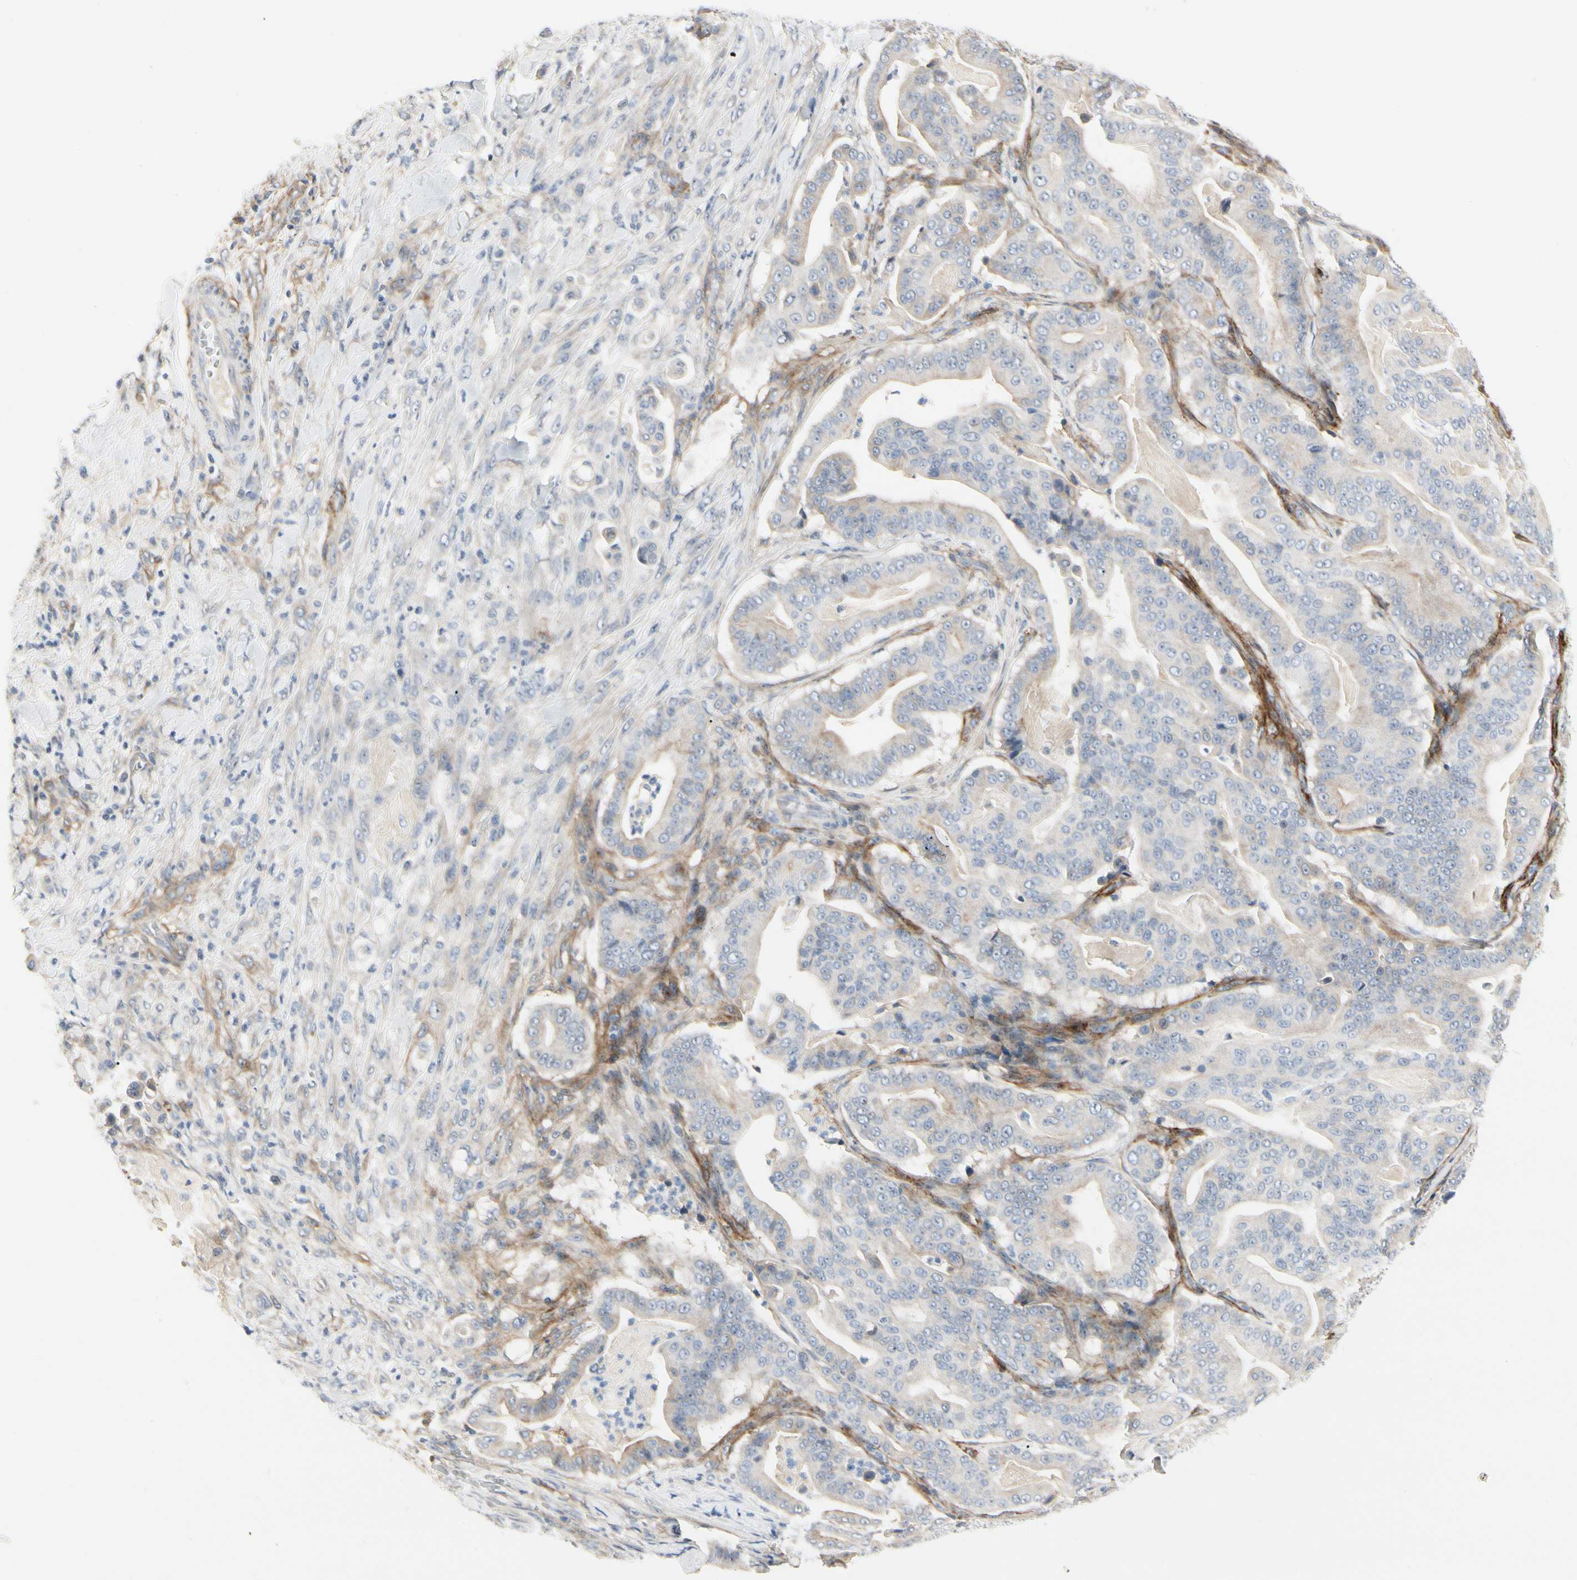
{"staining": {"intensity": "weak", "quantity": "<25%", "location": "cytoplasmic/membranous"}, "tissue": "pancreatic cancer", "cell_type": "Tumor cells", "image_type": "cancer", "snomed": [{"axis": "morphology", "description": "Adenocarcinoma, NOS"}, {"axis": "topography", "description": "Pancreas"}], "caption": "Pancreatic cancer stained for a protein using IHC displays no expression tumor cells.", "gene": "GGT5", "patient": {"sex": "male", "age": 63}}